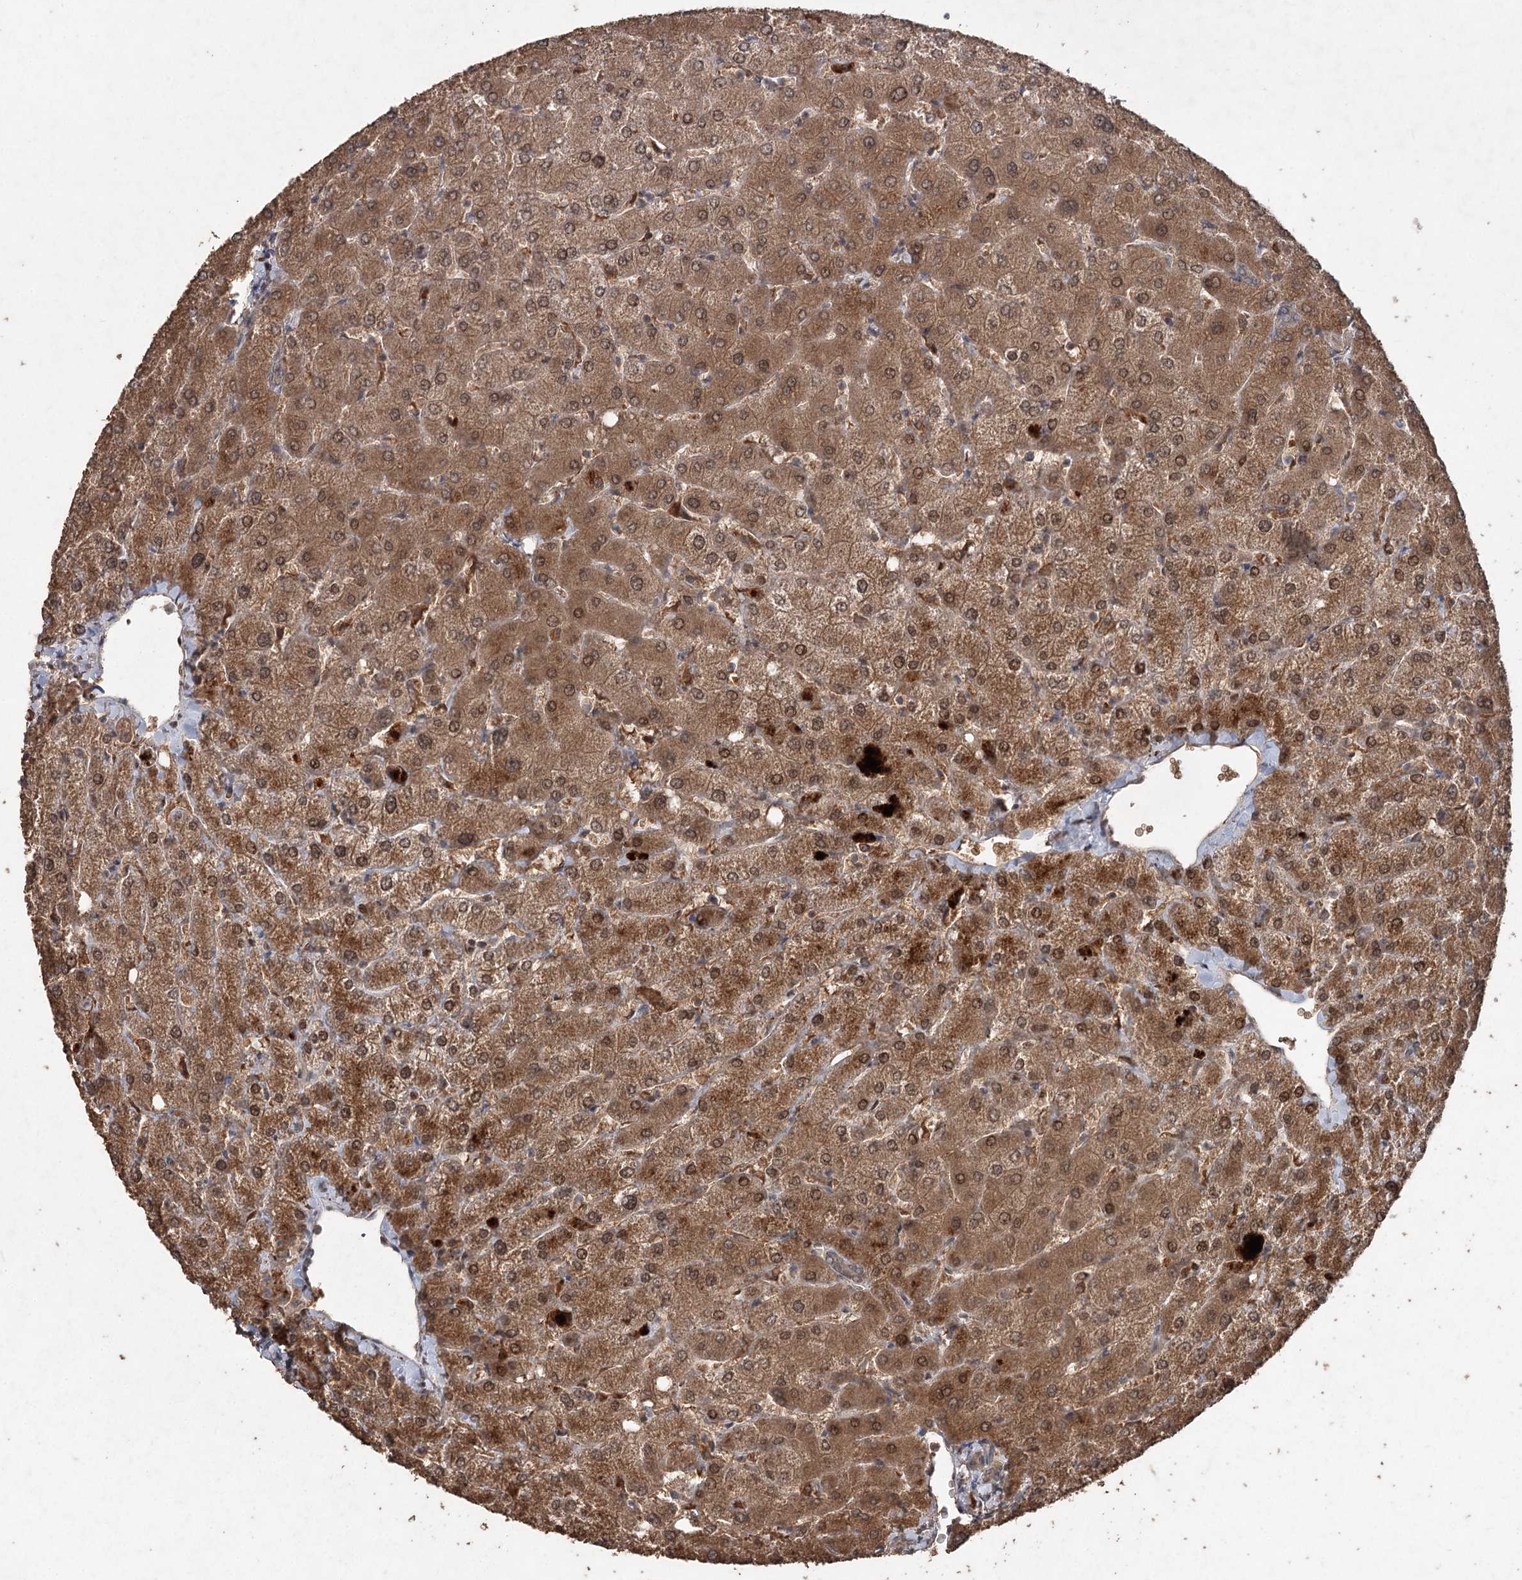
{"staining": {"intensity": "moderate", "quantity": ">75%", "location": "nuclear"}, "tissue": "liver", "cell_type": "Cholangiocytes", "image_type": "normal", "snomed": [{"axis": "morphology", "description": "Normal tissue, NOS"}, {"axis": "topography", "description": "Liver"}], "caption": "Liver stained for a protein displays moderate nuclear positivity in cholangiocytes.", "gene": "FBXO7", "patient": {"sex": "female", "age": 54}}